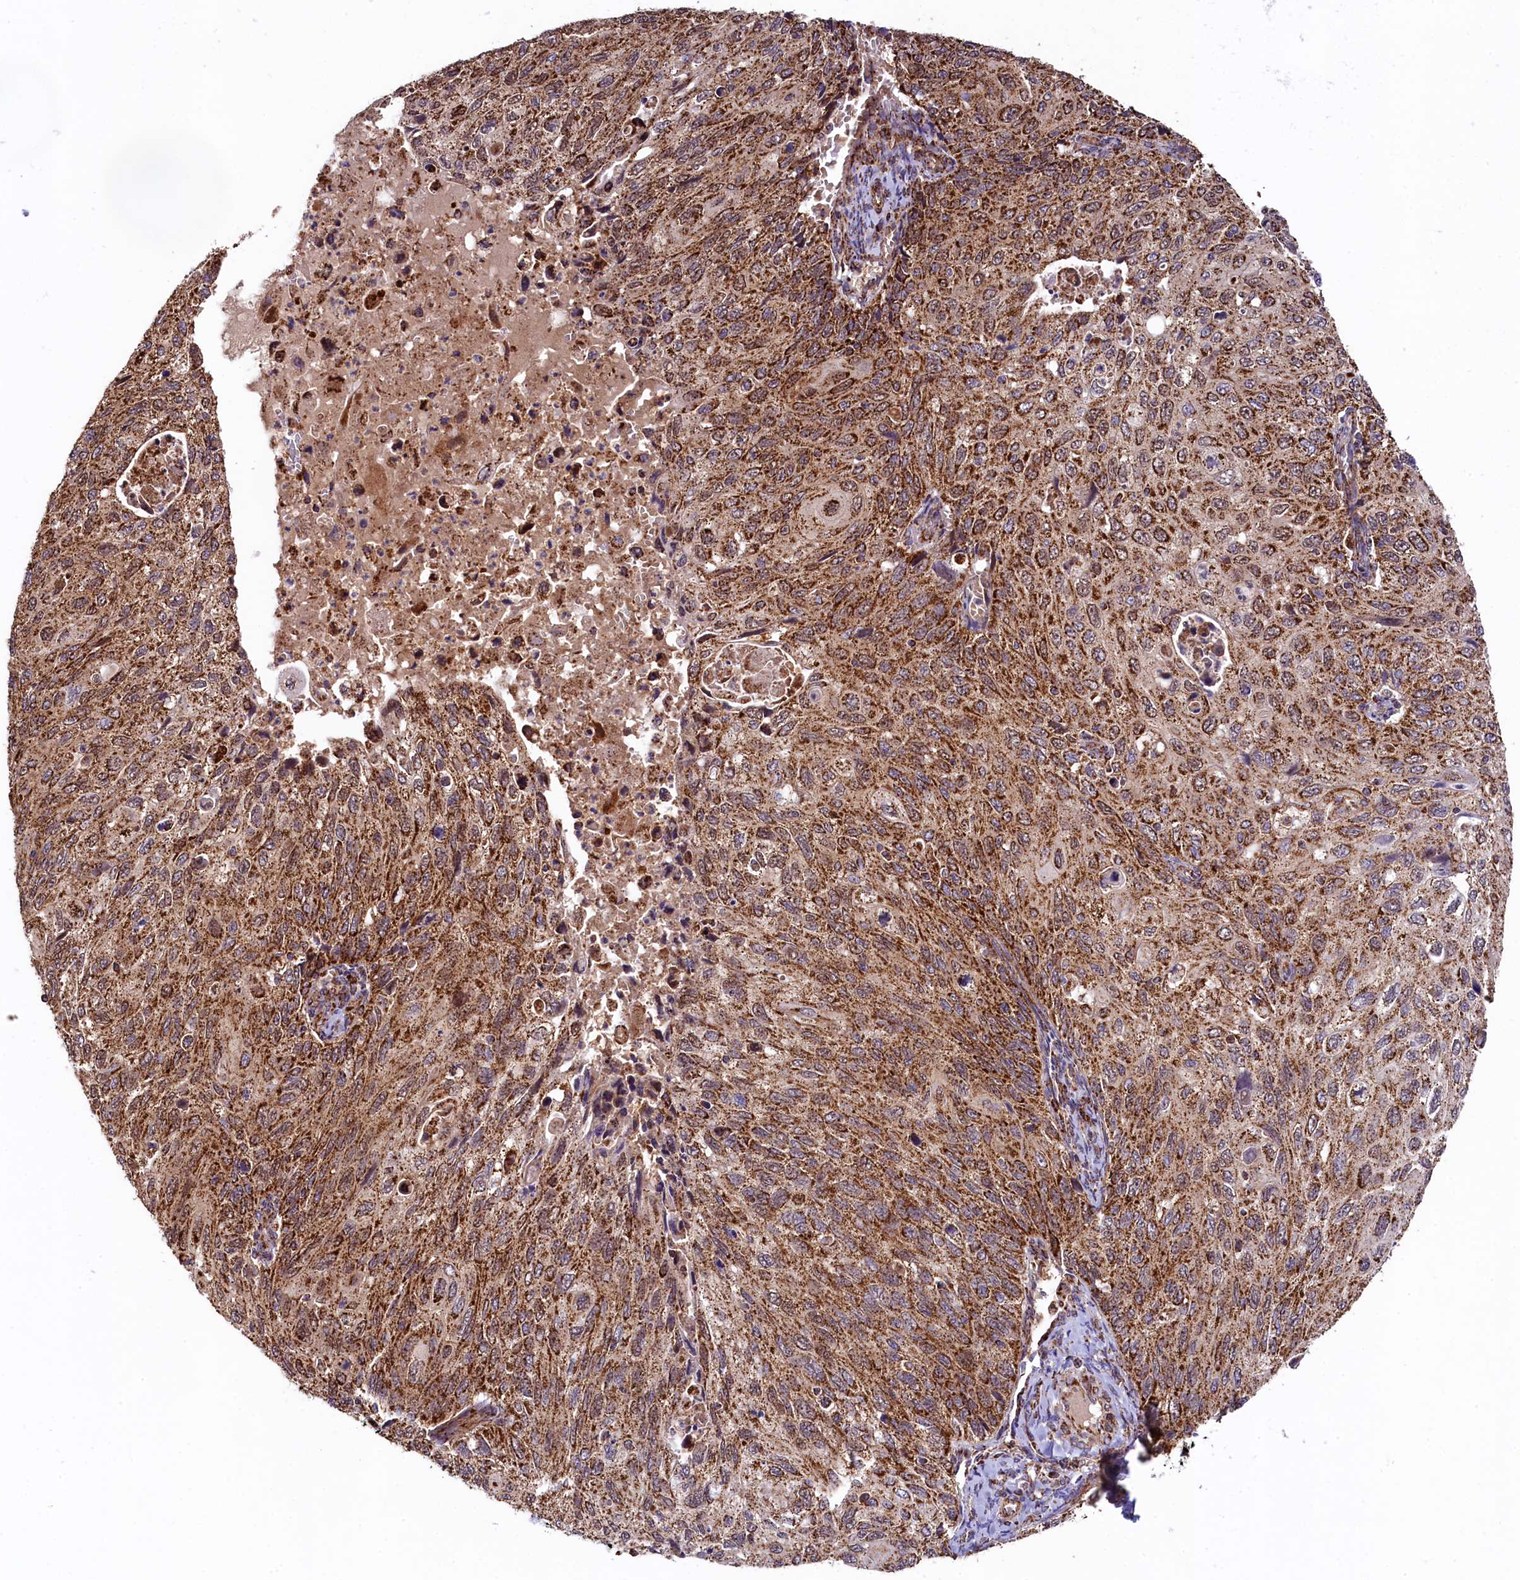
{"staining": {"intensity": "strong", "quantity": ">75%", "location": "cytoplasmic/membranous"}, "tissue": "cervical cancer", "cell_type": "Tumor cells", "image_type": "cancer", "snomed": [{"axis": "morphology", "description": "Squamous cell carcinoma, NOS"}, {"axis": "topography", "description": "Cervix"}], "caption": "Strong cytoplasmic/membranous staining is present in approximately >75% of tumor cells in cervical cancer (squamous cell carcinoma).", "gene": "CLYBL", "patient": {"sex": "female", "age": 70}}